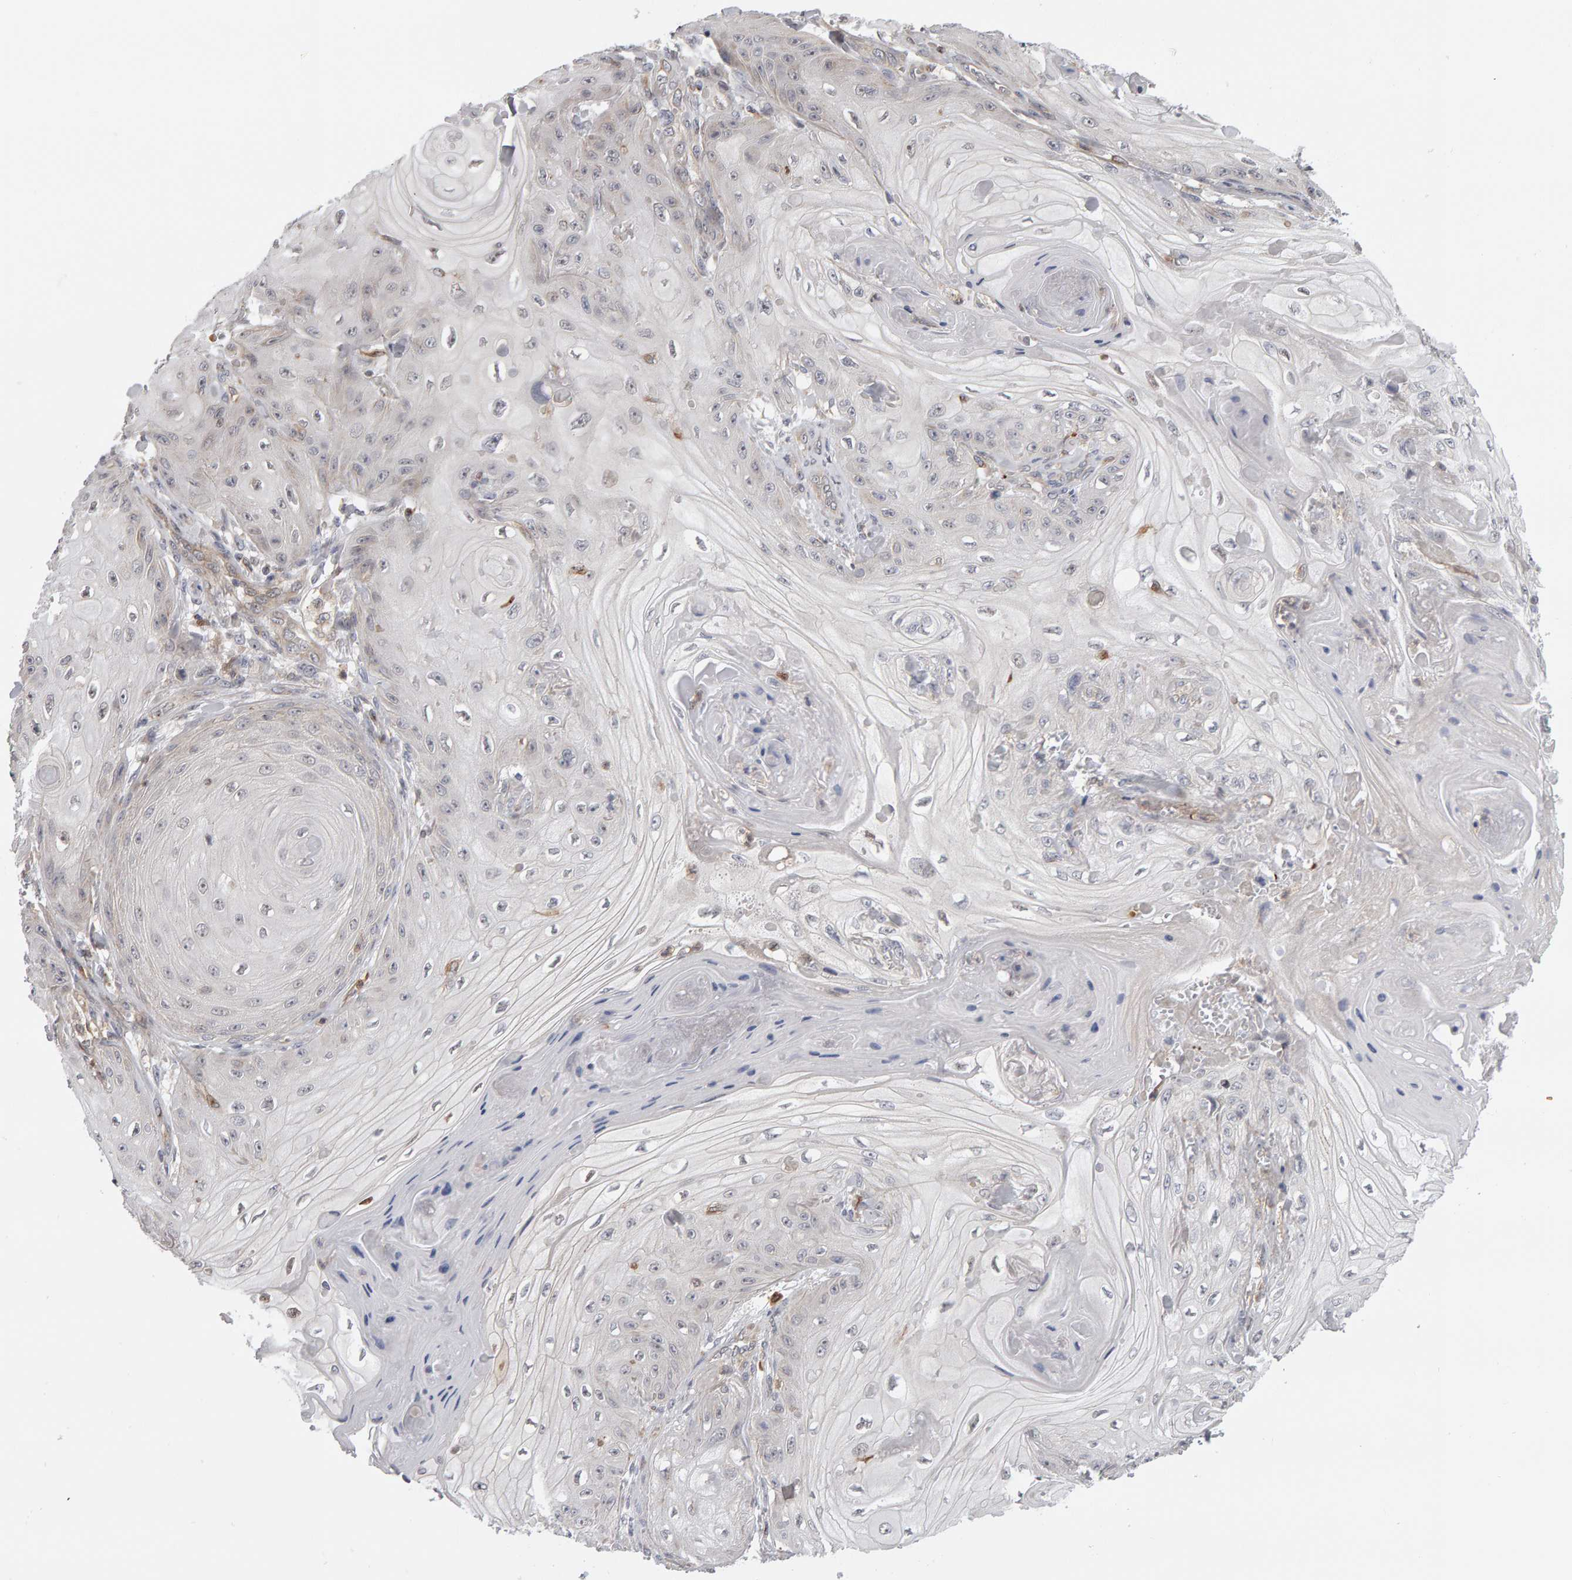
{"staining": {"intensity": "negative", "quantity": "none", "location": "none"}, "tissue": "skin cancer", "cell_type": "Tumor cells", "image_type": "cancer", "snomed": [{"axis": "morphology", "description": "Squamous cell carcinoma, NOS"}, {"axis": "topography", "description": "Skin"}], "caption": "The photomicrograph displays no significant expression in tumor cells of squamous cell carcinoma (skin).", "gene": "MSRA", "patient": {"sex": "male", "age": 74}}